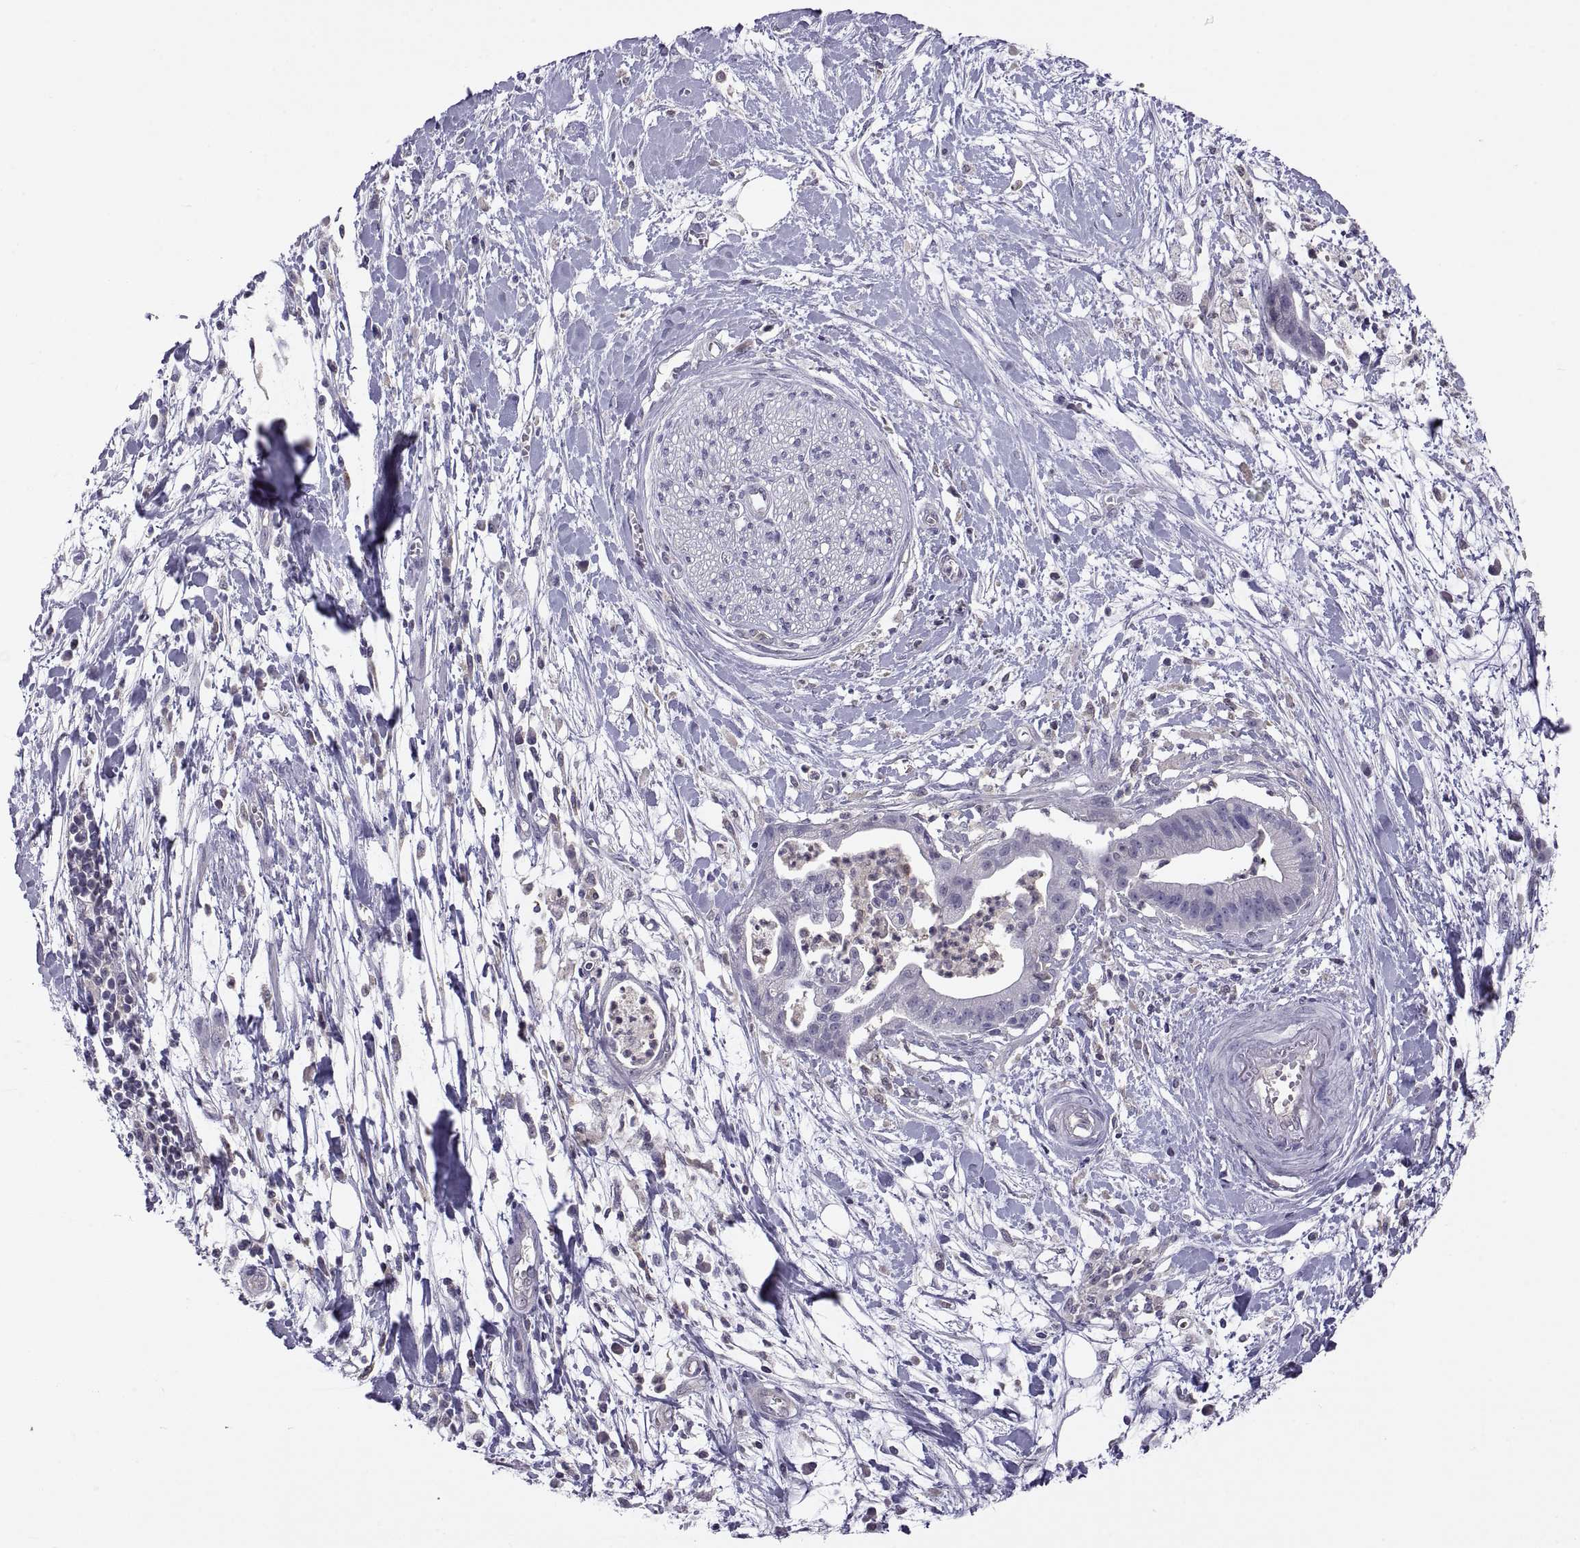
{"staining": {"intensity": "negative", "quantity": "none", "location": "none"}, "tissue": "pancreatic cancer", "cell_type": "Tumor cells", "image_type": "cancer", "snomed": [{"axis": "morphology", "description": "Normal tissue, NOS"}, {"axis": "morphology", "description": "Adenocarcinoma, NOS"}, {"axis": "topography", "description": "Lymph node"}, {"axis": "topography", "description": "Pancreas"}], "caption": "Protein analysis of pancreatic cancer exhibits no significant expression in tumor cells.", "gene": "FGF9", "patient": {"sex": "female", "age": 58}}